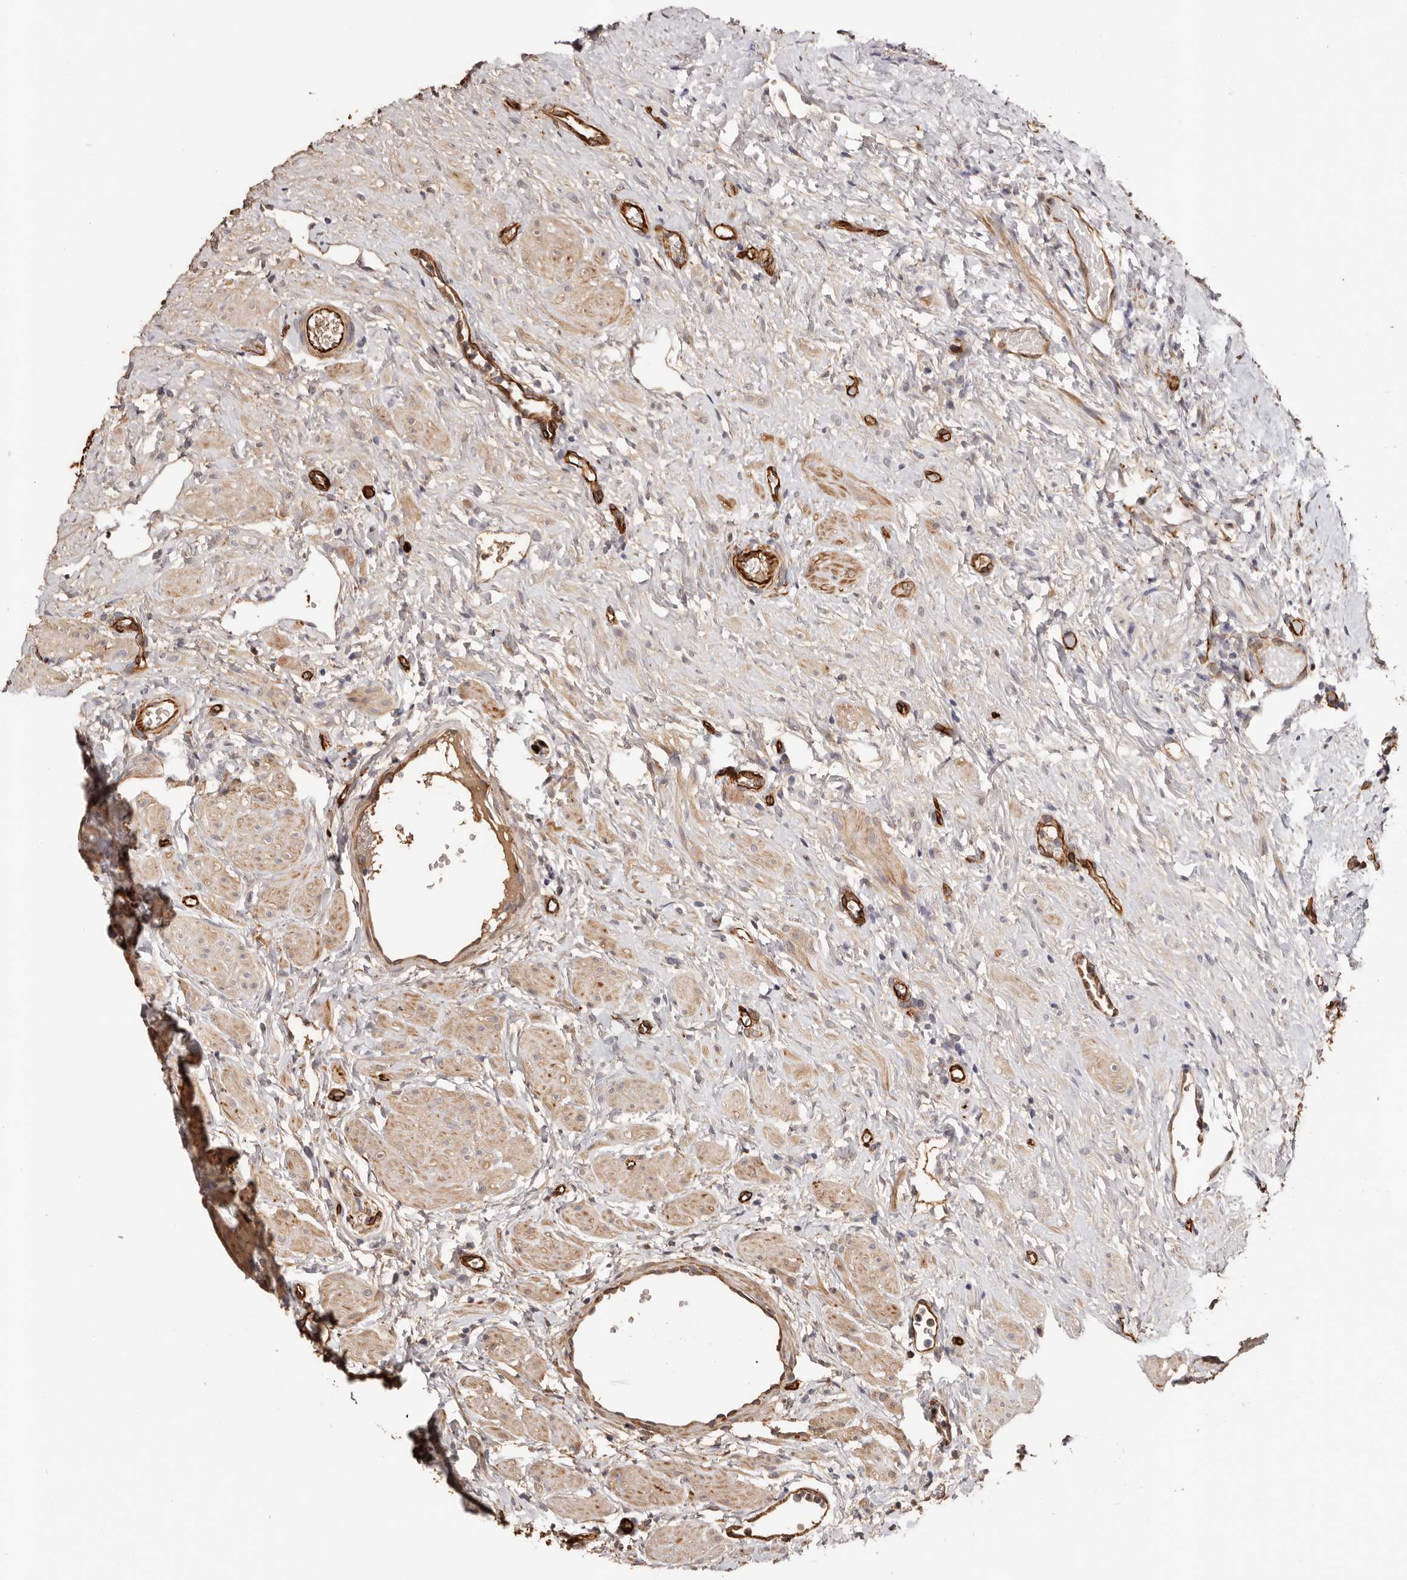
{"staining": {"intensity": "weak", "quantity": "<25%", "location": "cytoplasmic/membranous"}, "tissue": "ovary", "cell_type": "Ovarian stroma cells", "image_type": "normal", "snomed": [{"axis": "morphology", "description": "Normal tissue, NOS"}, {"axis": "morphology", "description": "Cyst, NOS"}, {"axis": "topography", "description": "Ovary"}], "caption": "Protein analysis of benign ovary shows no significant positivity in ovarian stroma cells.", "gene": "ZNF557", "patient": {"sex": "female", "age": 33}}